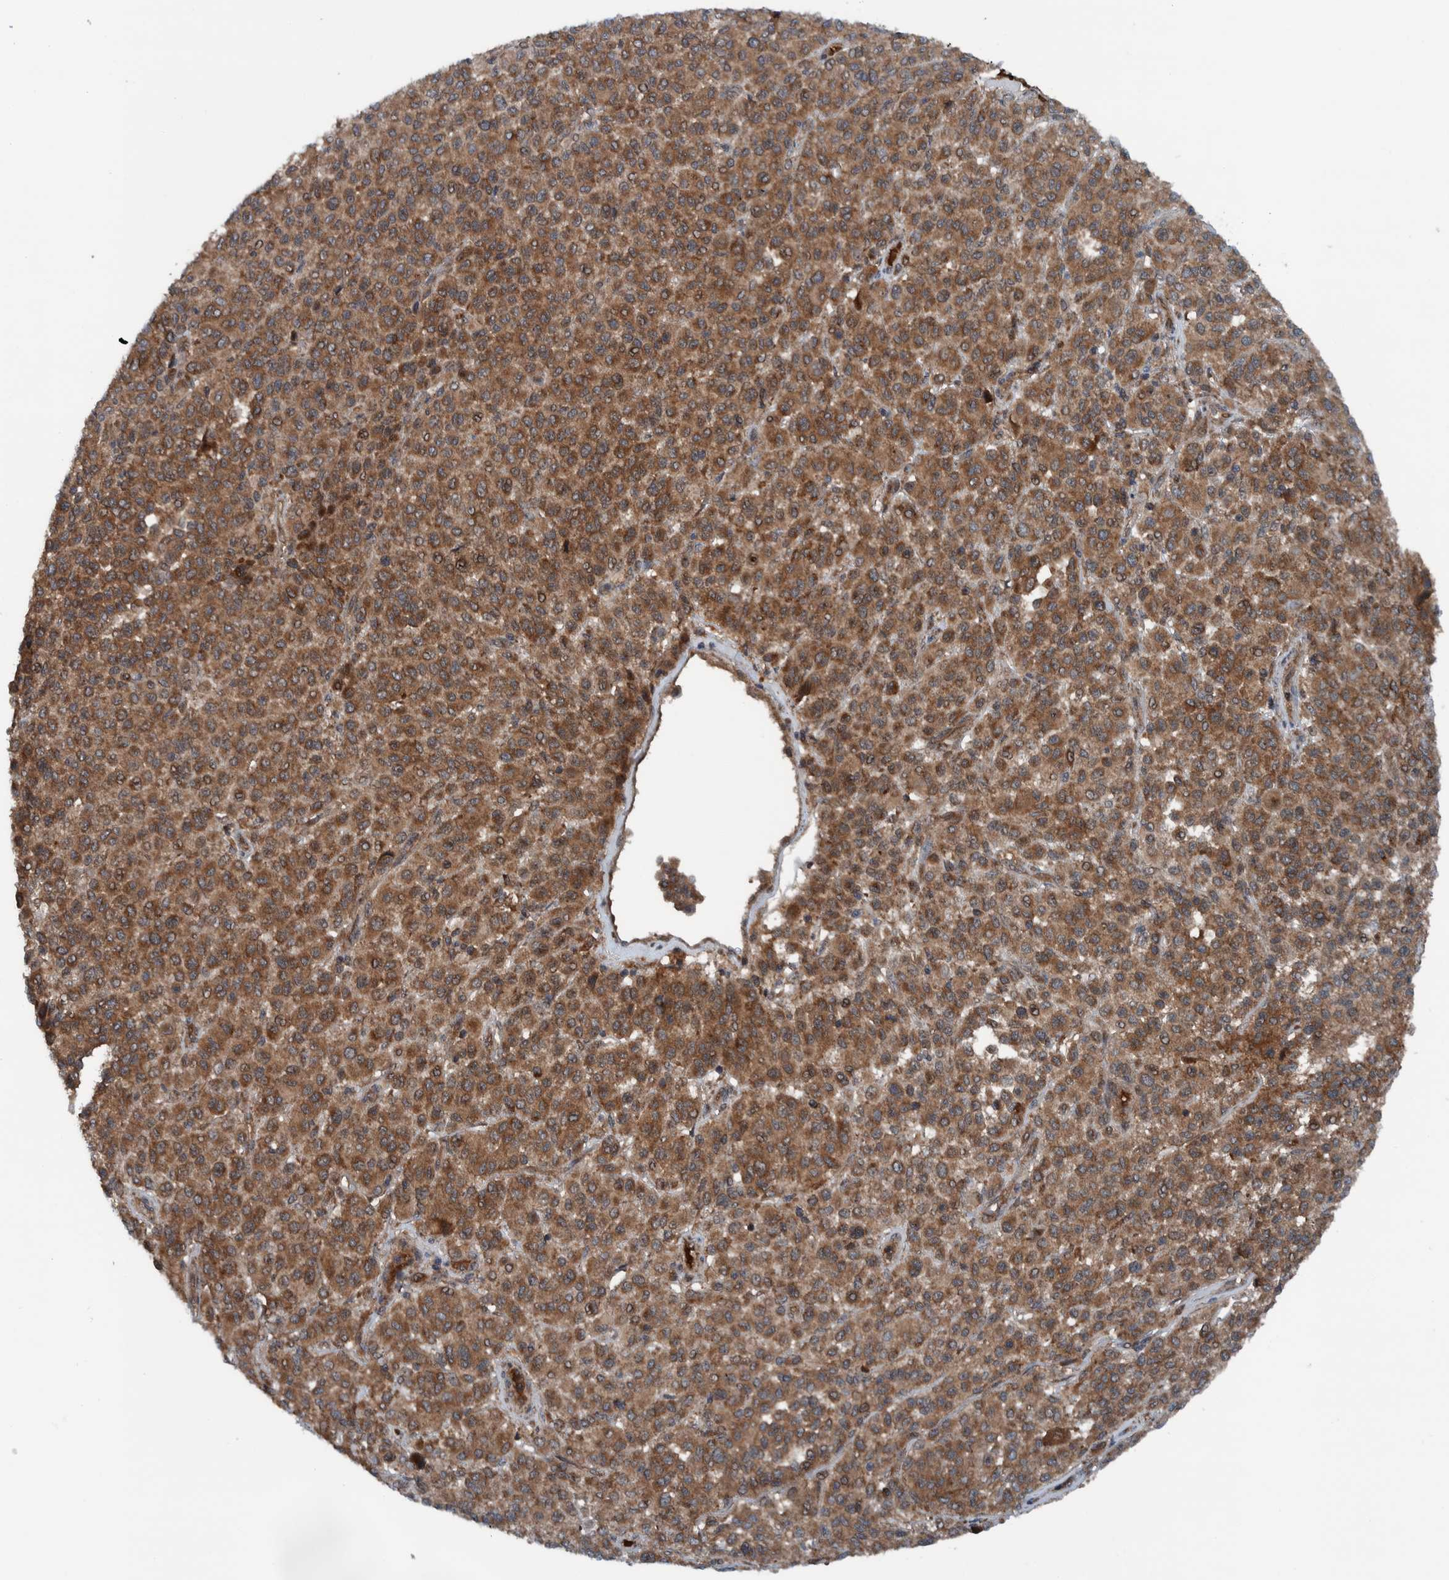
{"staining": {"intensity": "moderate", "quantity": ">75%", "location": "cytoplasmic/membranous"}, "tissue": "melanoma", "cell_type": "Tumor cells", "image_type": "cancer", "snomed": [{"axis": "morphology", "description": "Malignant melanoma, Metastatic site"}, {"axis": "topography", "description": "Pancreas"}], "caption": "Moderate cytoplasmic/membranous protein staining is seen in about >75% of tumor cells in melanoma.", "gene": "CUEDC1", "patient": {"sex": "female", "age": 30}}